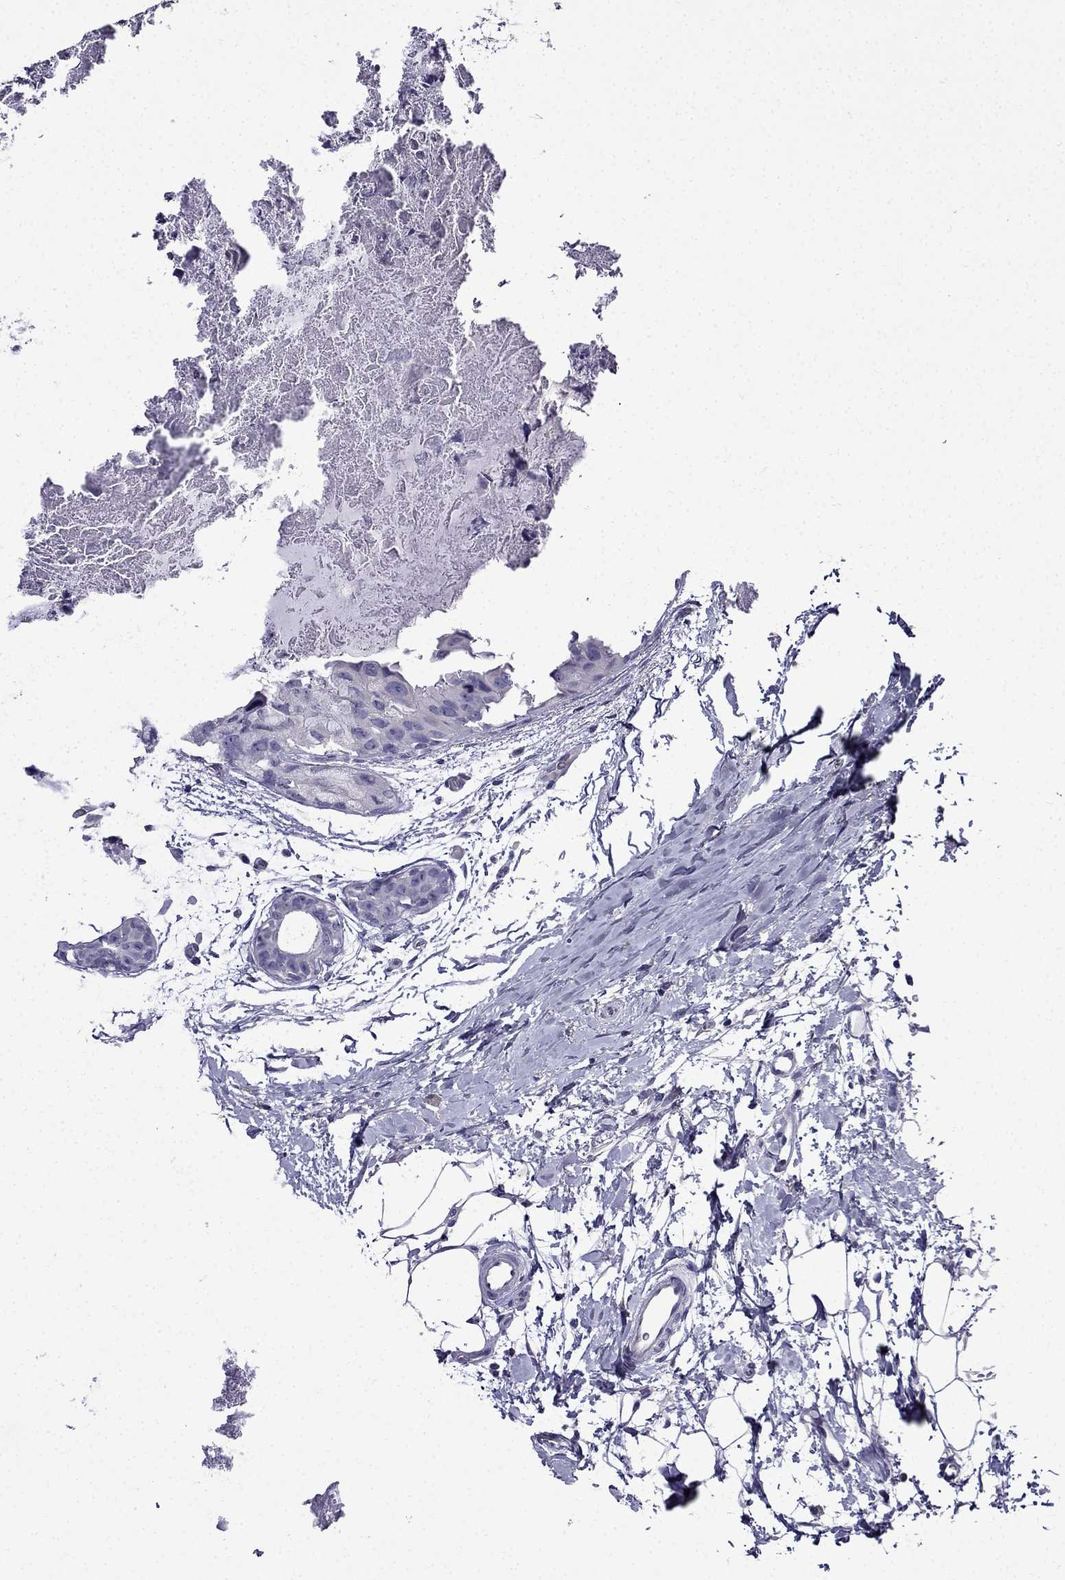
{"staining": {"intensity": "negative", "quantity": "none", "location": "none"}, "tissue": "breast cancer", "cell_type": "Tumor cells", "image_type": "cancer", "snomed": [{"axis": "morphology", "description": "Normal tissue, NOS"}, {"axis": "morphology", "description": "Duct carcinoma"}, {"axis": "topography", "description": "Breast"}], "caption": "Tumor cells are negative for brown protein staining in breast infiltrating ductal carcinoma.", "gene": "DNAH17", "patient": {"sex": "female", "age": 40}}